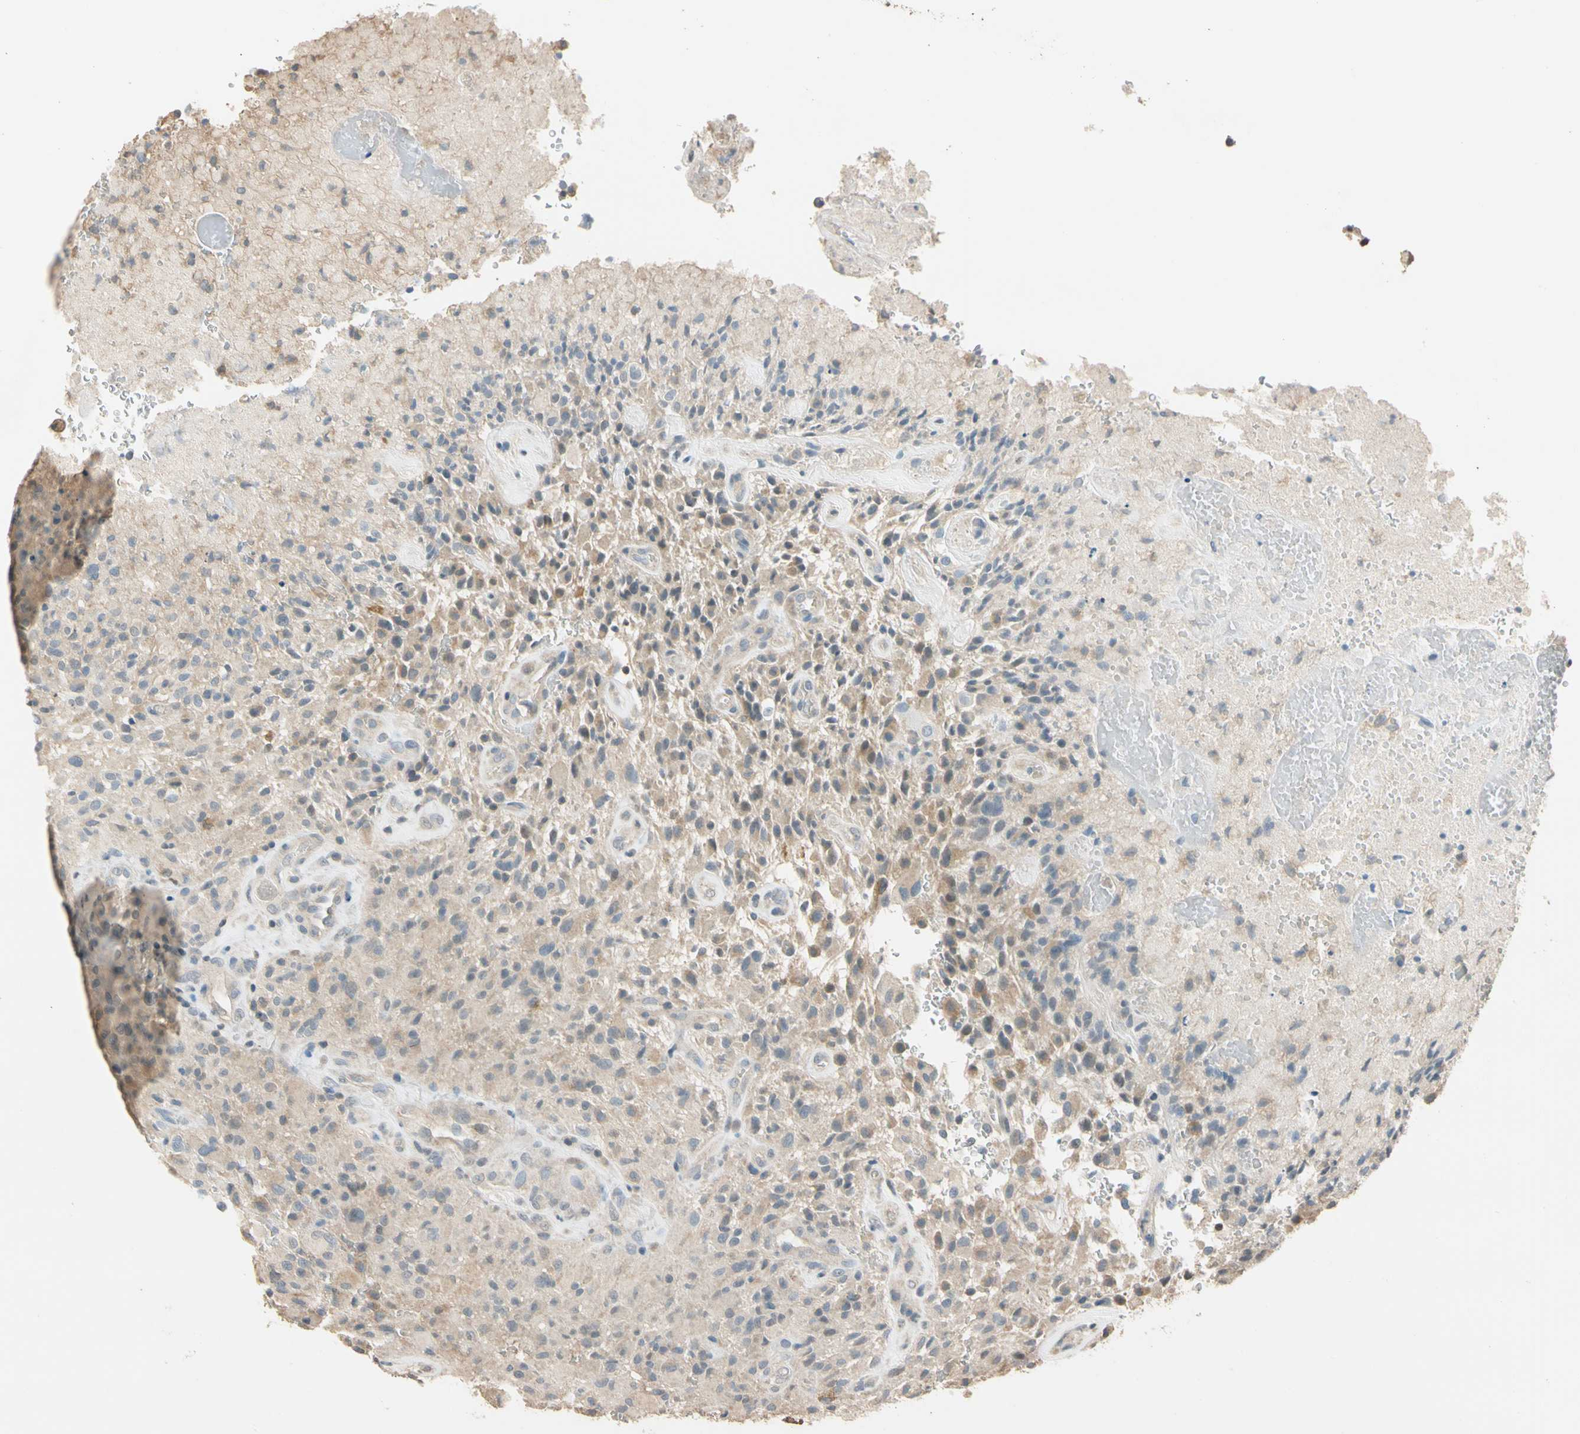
{"staining": {"intensity": "weak", "quantity": ">75%", "location": "cytoplasmic/membranous"}, "tissue": "glioma", "cell_type": "Tumor cells", "image_type": "cancer", "snomed": [{"axis": "morphology", "description": "Glioma, malignant, High grade"}, {"axis": "topography", "description": "Brain"}], "caption": "Immunohistochemical staining of human malignant high-grade glioma exhibits low levels of weak cytoplasmic/membranous staining in approximately >75% of tumor cells. (Stains: DAB (3,3'-diaminobenzidine) in brown, nuclei in blue, Microscopy: brightfield microscopy at high magnification).", "gene": "MAP3K7", "patient": {"sex": "male", "age": 71}}